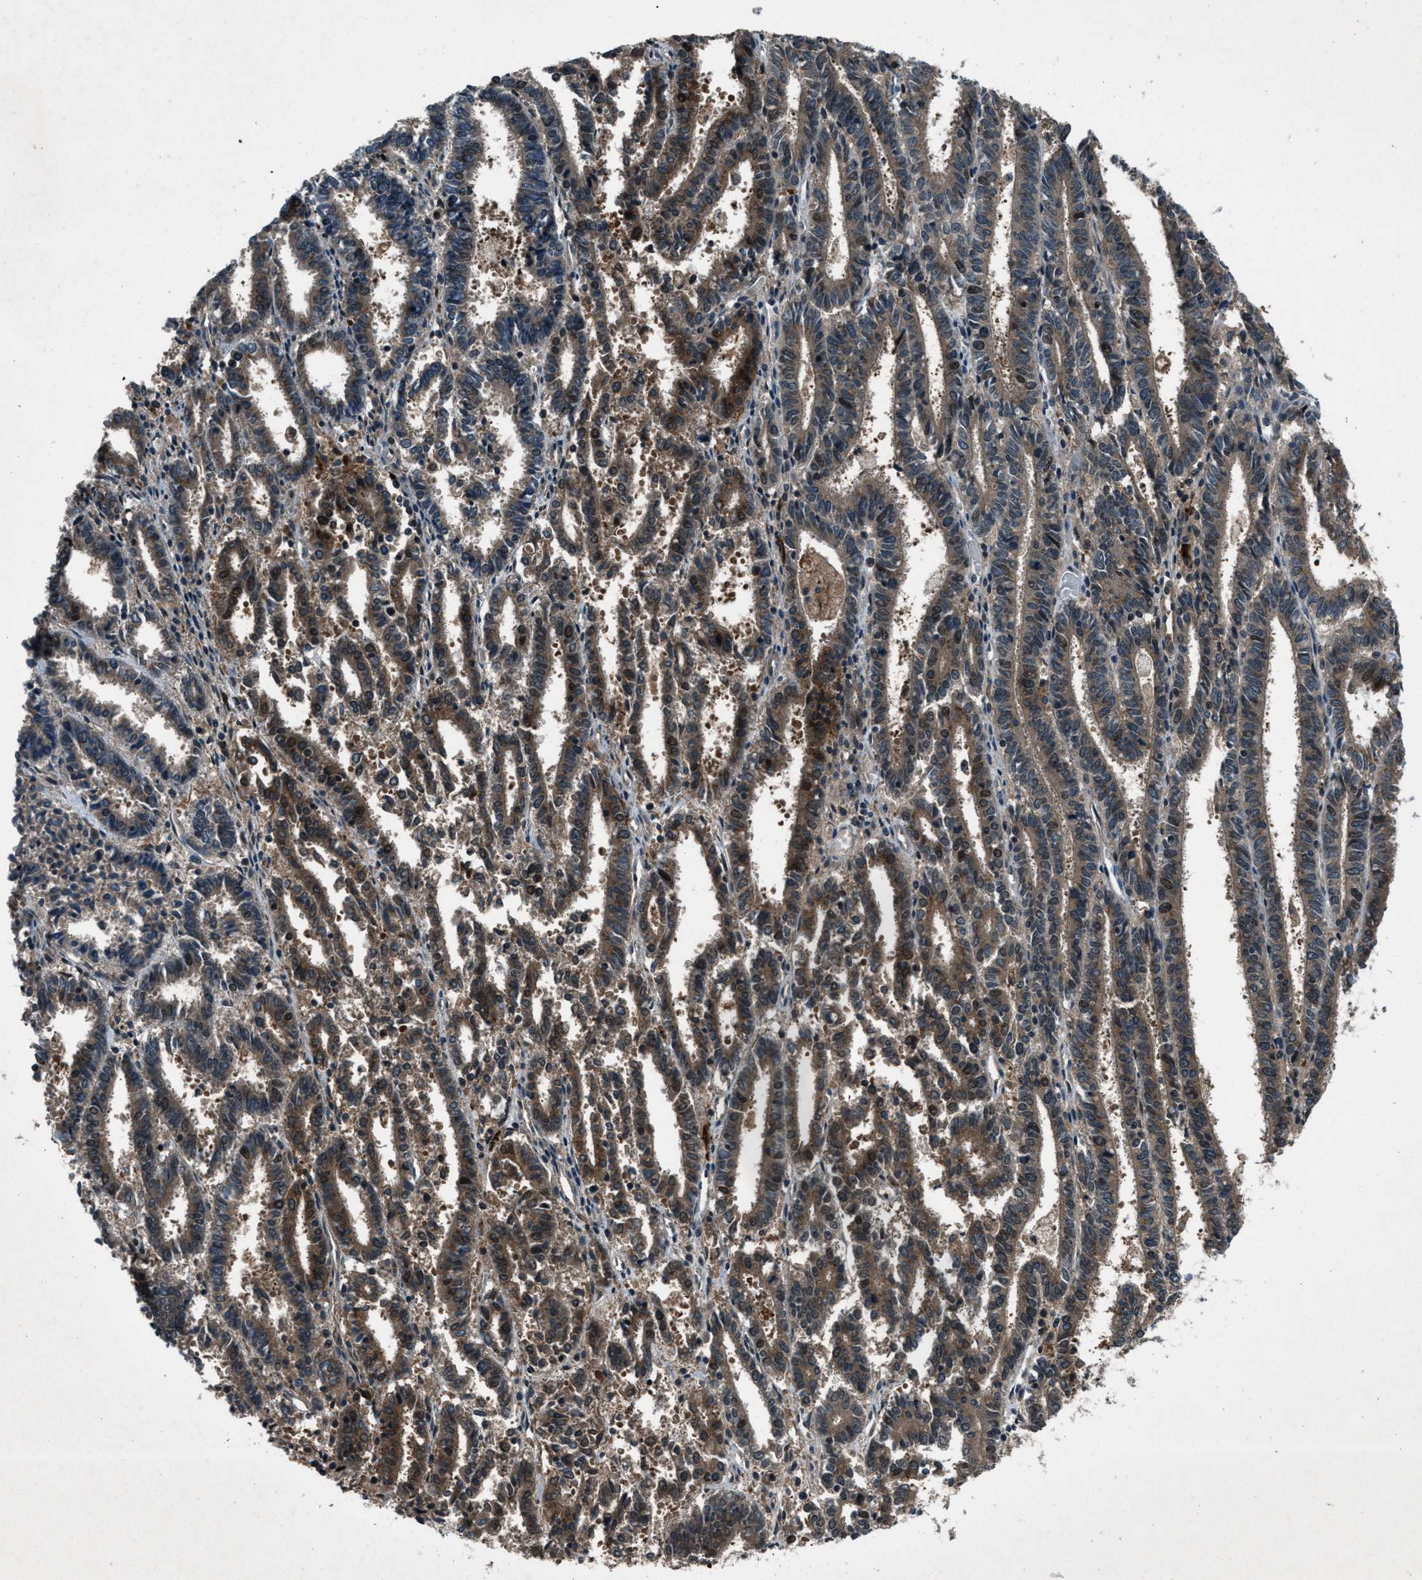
{"staining": {"intensity": "moderate", "quantity": ">75%", "location": "cytoplasmic/membranous"}, "tissue": "endometrial cancer", "cell_type": "Tumor cells", "image_type": "cancer", "snomed": [{"axis": "morphology", "description": "Adenocarcinoma, NOS"}, {"axis": "topography", "description": "Uterus"}], "caption": "Moderate cytoplasmic/membranous positivity is present in about >75% of tumor cells in endometrial cancer (adenocarcinoma).", "gene": "EPSTI1", "patient": {"sex": "female", "age": 83}}